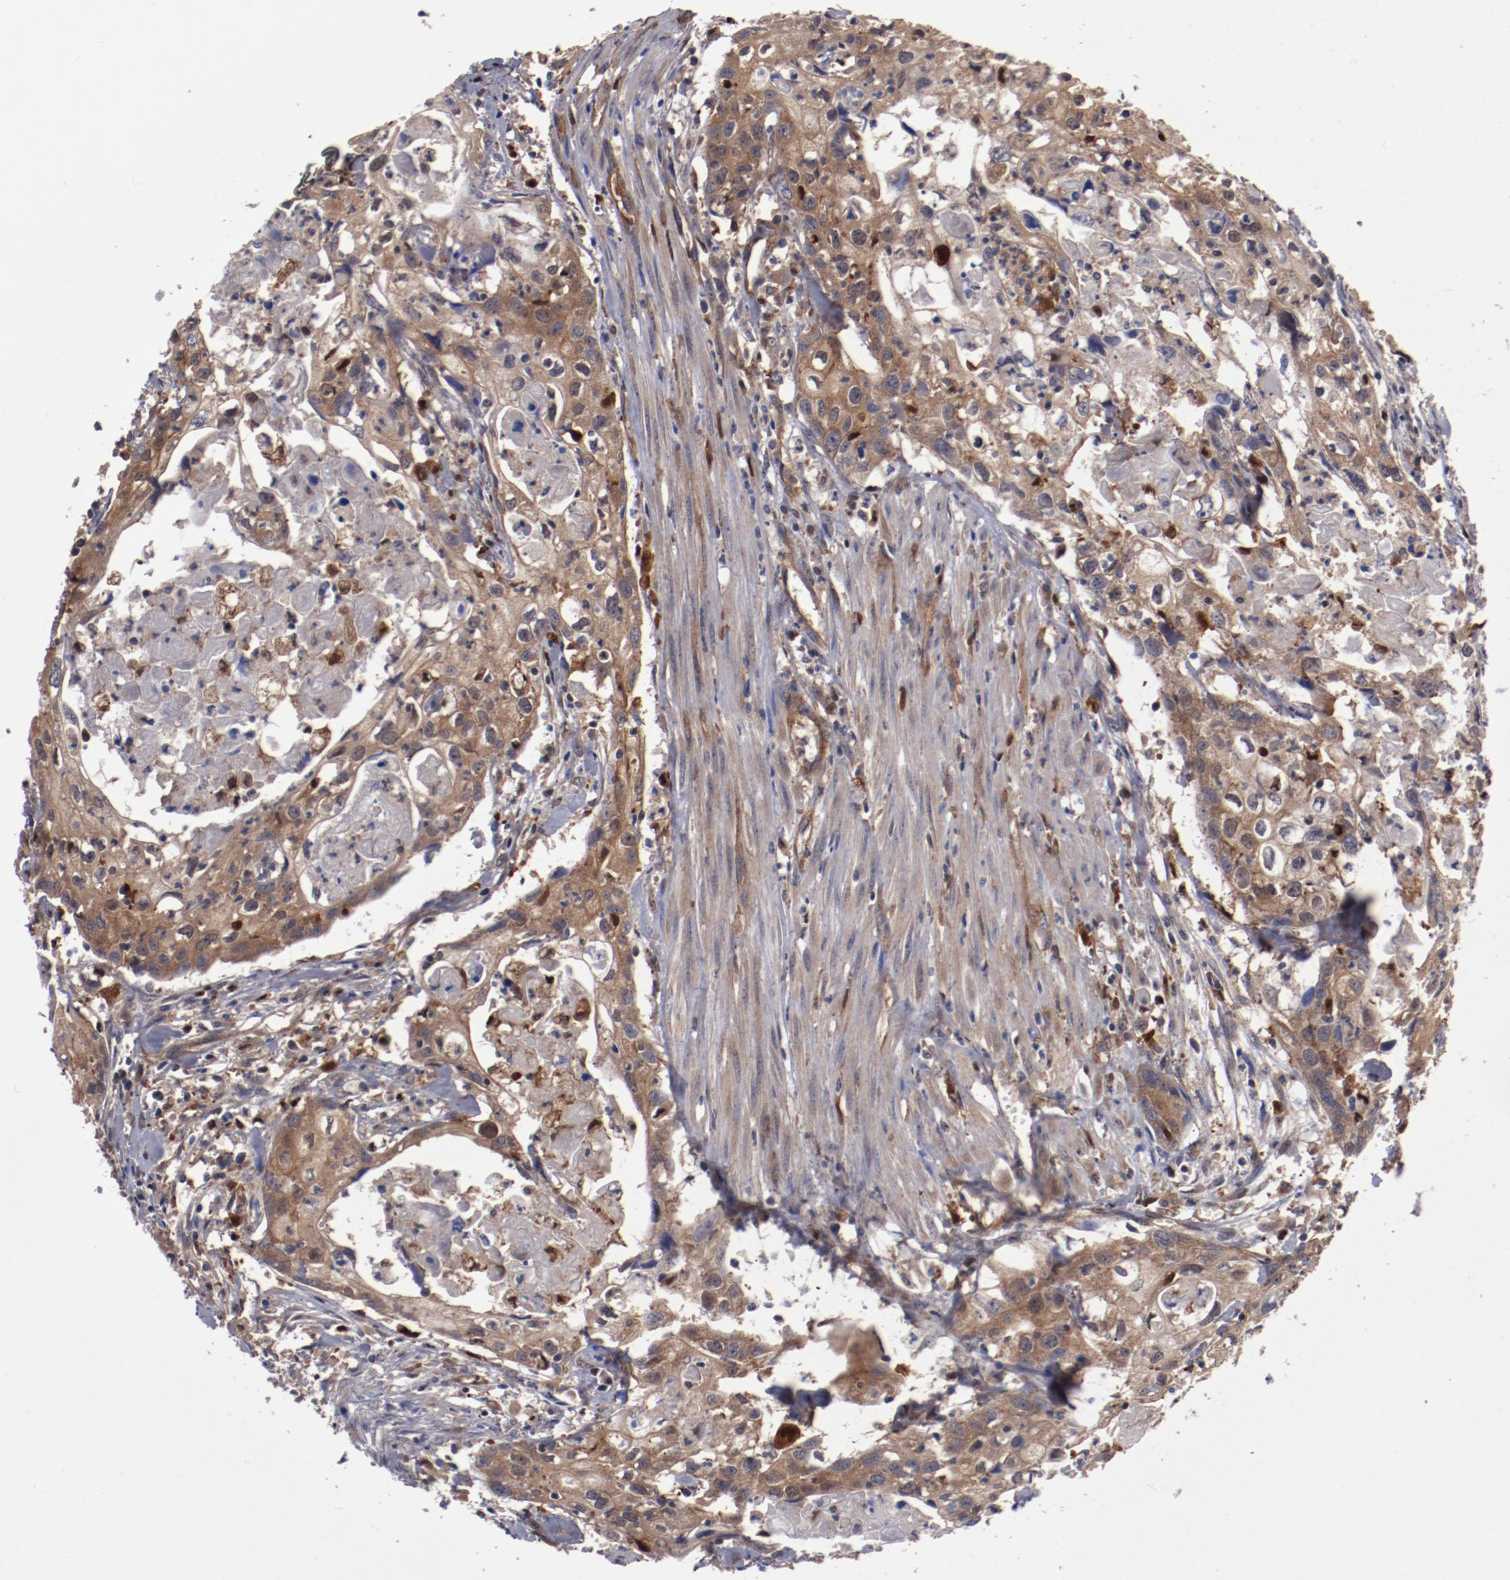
{"staining": {"intensity": "moderate", "quantity": ">75%", "location": "cytoplasmic/membranous"}, "tissue": "urothelial cancer", "cell_type": "Tumor cells", "image_type": "cancer", "snomed": [{"axis": "morphology", "description": "Urothelial carcinoma, High grade"}, {"axis": "topography", "description": "Urinary bladder"}], "caption": "Urothelial cancer stained with DAB immunohistochemistry reveals medium levels of moderate cytoplasmic/membranous positivity in approximately >75% of tumor cells.", "gene": "DNAAF2", "patient": {"sex": "male", "age": 54}}